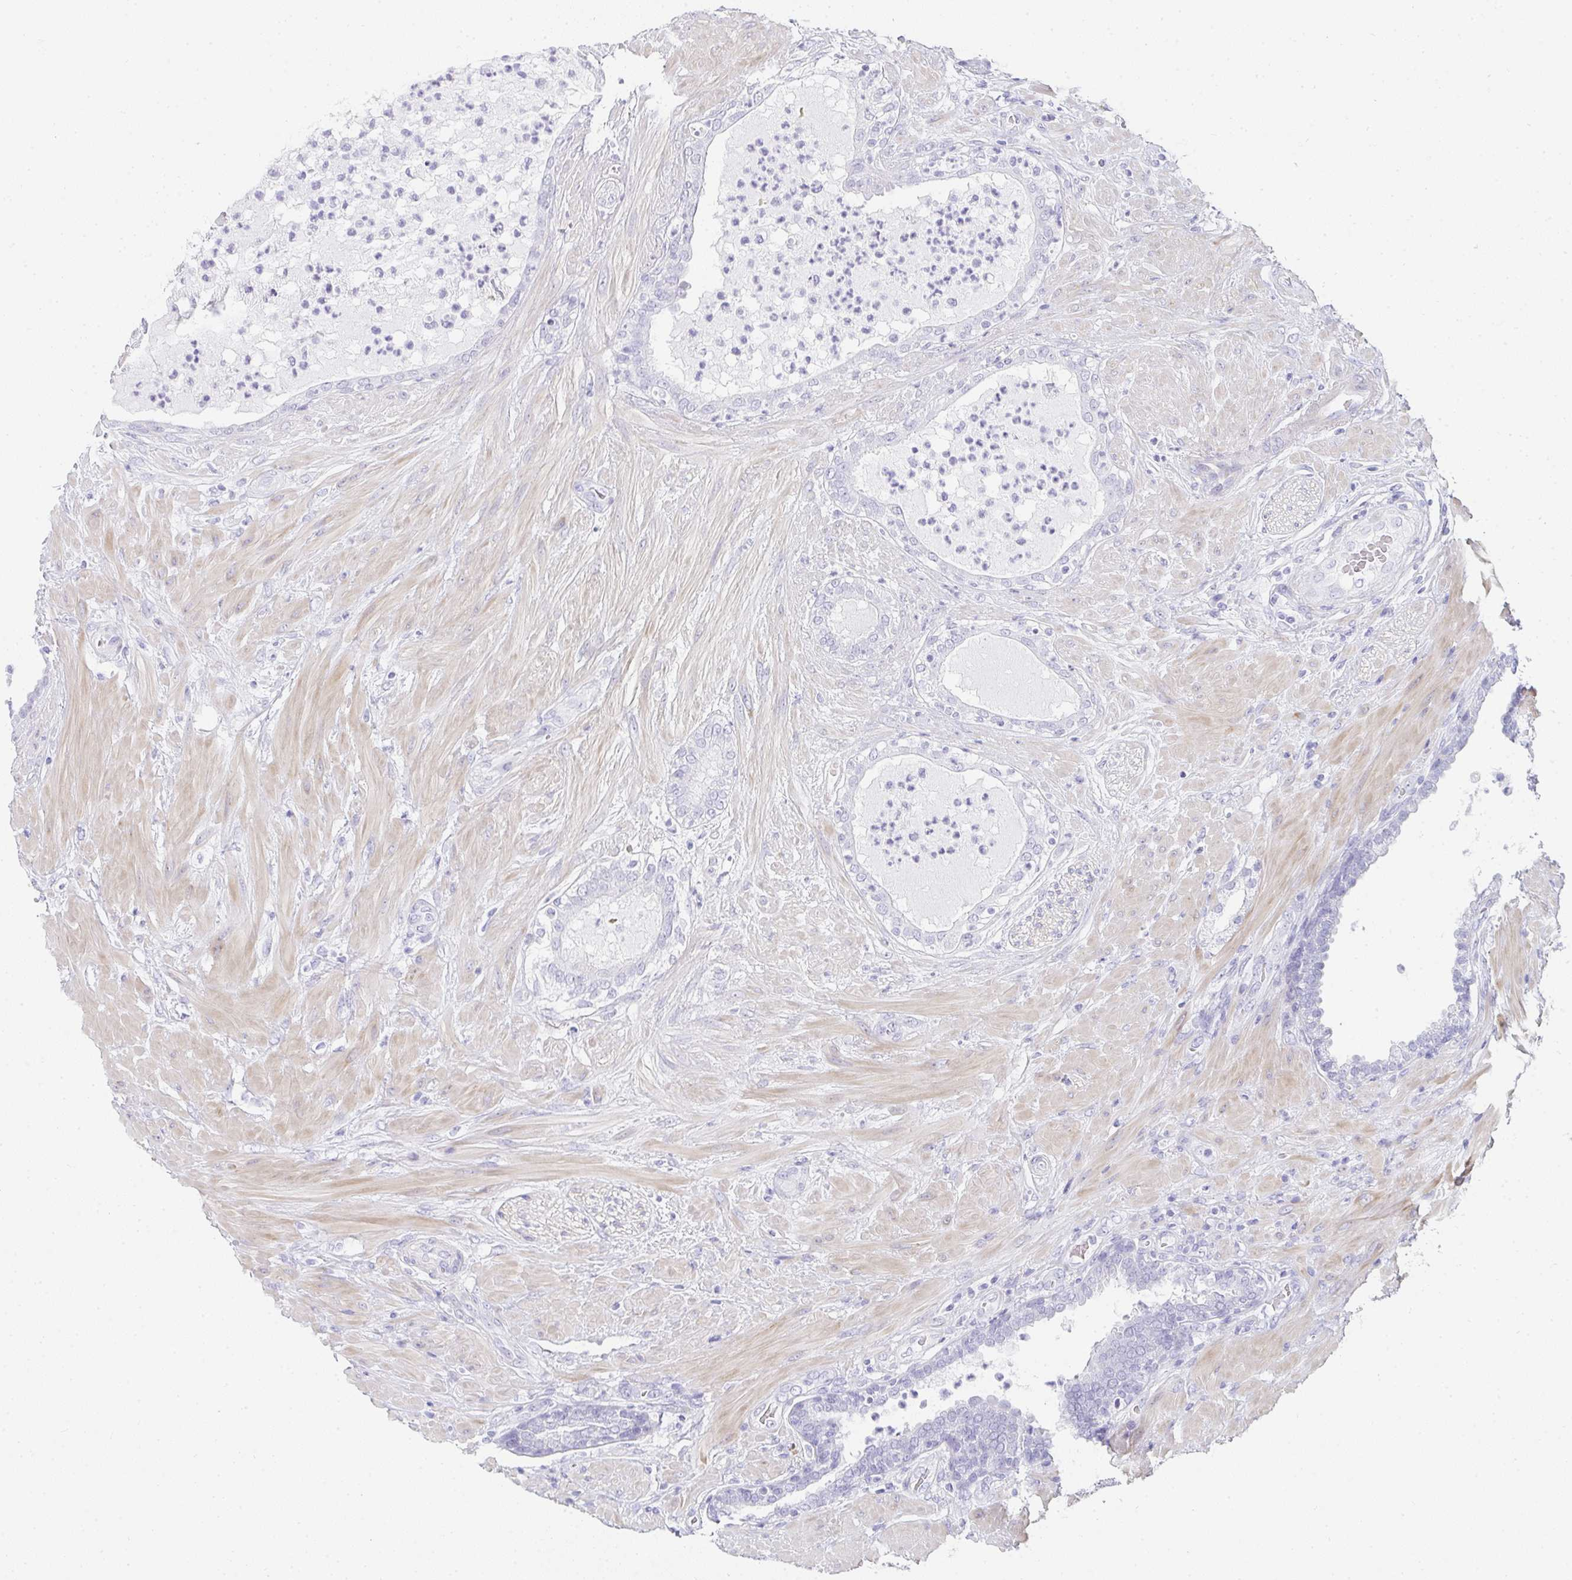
{"staining": {"intensity": "negative", "quantity": "none", "location": "none"}, "tissue": "prostate cancer", "cell_type": "Tumor cells", "image_type": "cancer", "snomed": [{"axis": "morphology", "description": "Adenocarcinoma, High grade"}, {"axis": "topography", "description": "Prostate"}], "caption": "The immunohistochemistry micrograph has no significant staining in tumor cells of high-grade adenocarcinoma (prostate) tissue.", "gene": "PRND", "patient": {"sex": "male", "age": 62}}